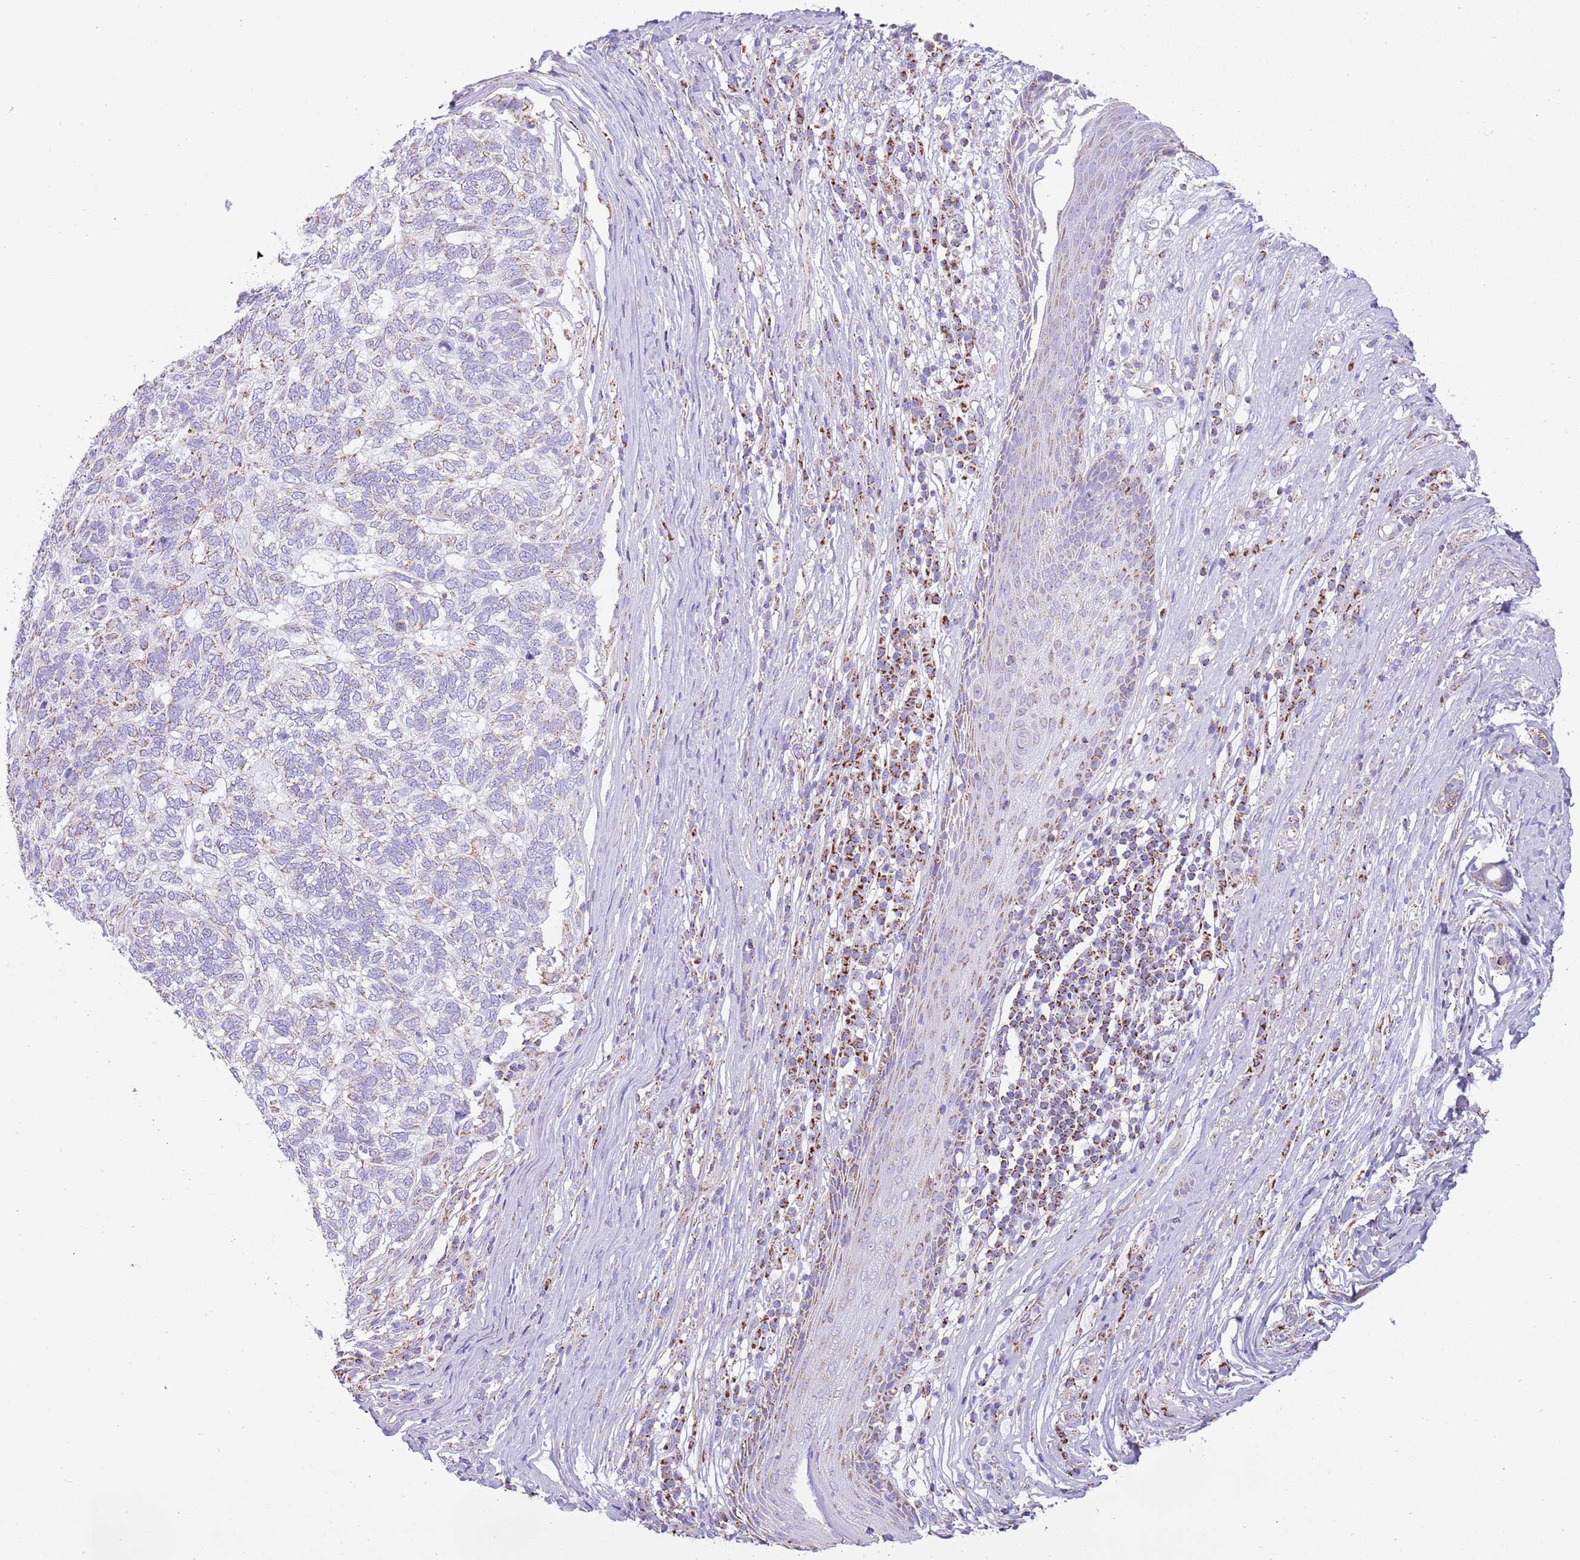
{"staining": {"intensity": "negative", "quantity": "none", "location": "none"}, "tissue": "skin cancer", "cell_type": "Tumor cells", "image_type": "cancer", "snomed": [{"axis": "morphology", "description": "Basal cell carcinoma"}, {"axis": "topography", "description": "Skin"}], "caption": "The IHC photomicrograph has no significant expression in tumor cells of basal cell carcinoma (skin) tissue.", "gene": "SUCLG2", "patient": {"sex": "female", "age": 65}}